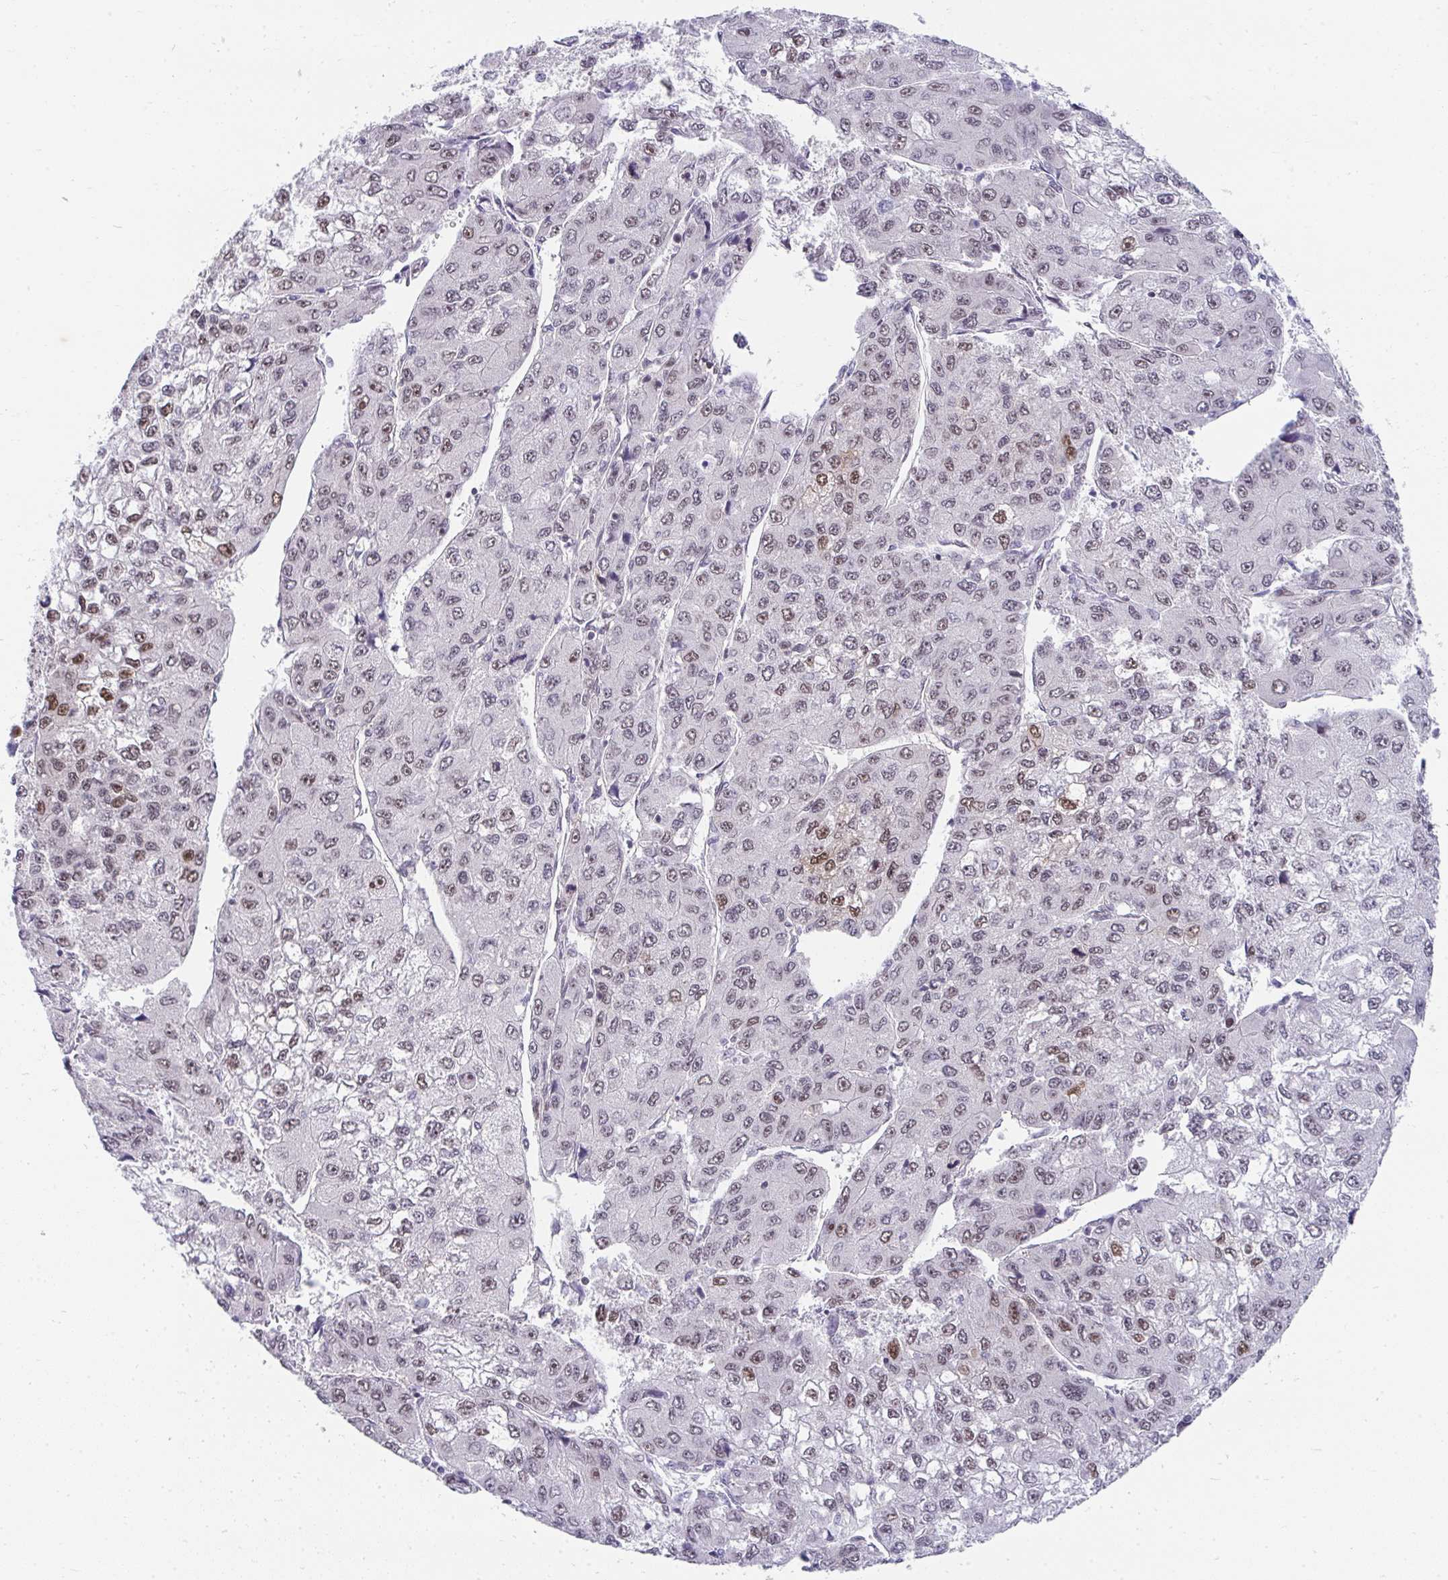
{"staining": {"intensity": "weak", "quantity": "<25%", "location": "nuclear"}, "tissue": "liver cancer", "cell_type": "Tumor cells", "image_type": "cancer", "snomed": [{"axis": "morphology", "description": "Carcinoma, Hepatocellular, NOS"}, {"axis": "topography", "description": "Liver"}], "caption": "DAB (3,3'-diaminobenzidine) immunohistochemical staining of hepatocellular carcinoma (liver) exhibits no significant positivity in tumor cells.", "gene": "HIRA", "patient": {"sex": "female", "age": 66}}